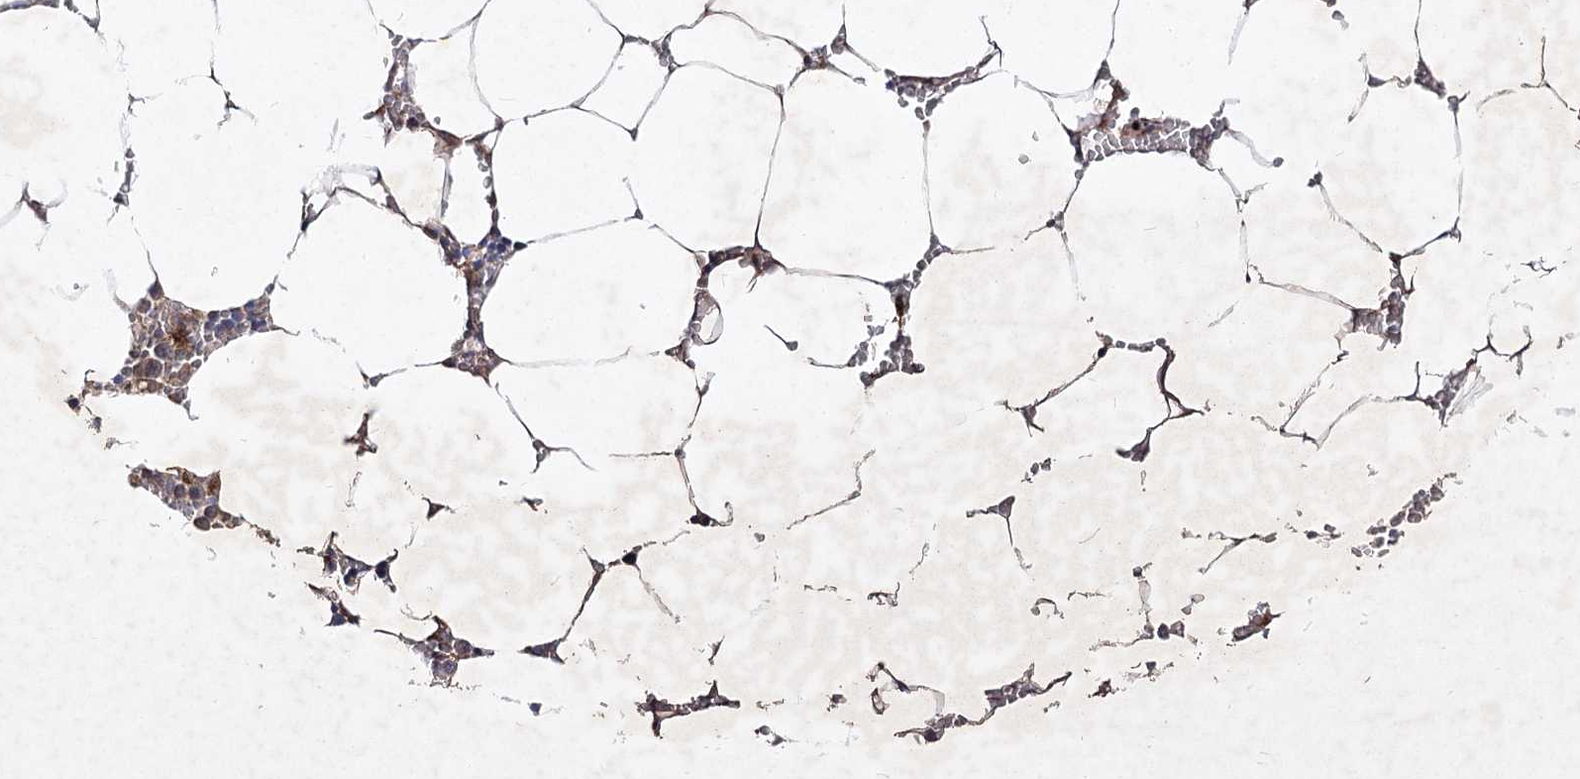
{"staining": {"intensity": "weak", "quantity": "<25%", "location": "cytoplasmic/membranous"}, "tissue": "bone marrow", "cell_type": "Hematopoietic cells", "image_type": "normal", "snomed": [{"axis": "morphology", "description": "Normal tissue, NOS"}, {"axis": "topography", "description": "Bone marrow"}], "caption": "Immunohistochemical staining of normal bone marrow demonstrates no significant expression in hematopoietic cells.", "gene": "CIB2", "patient": {"sex": "male", "age": 70}}